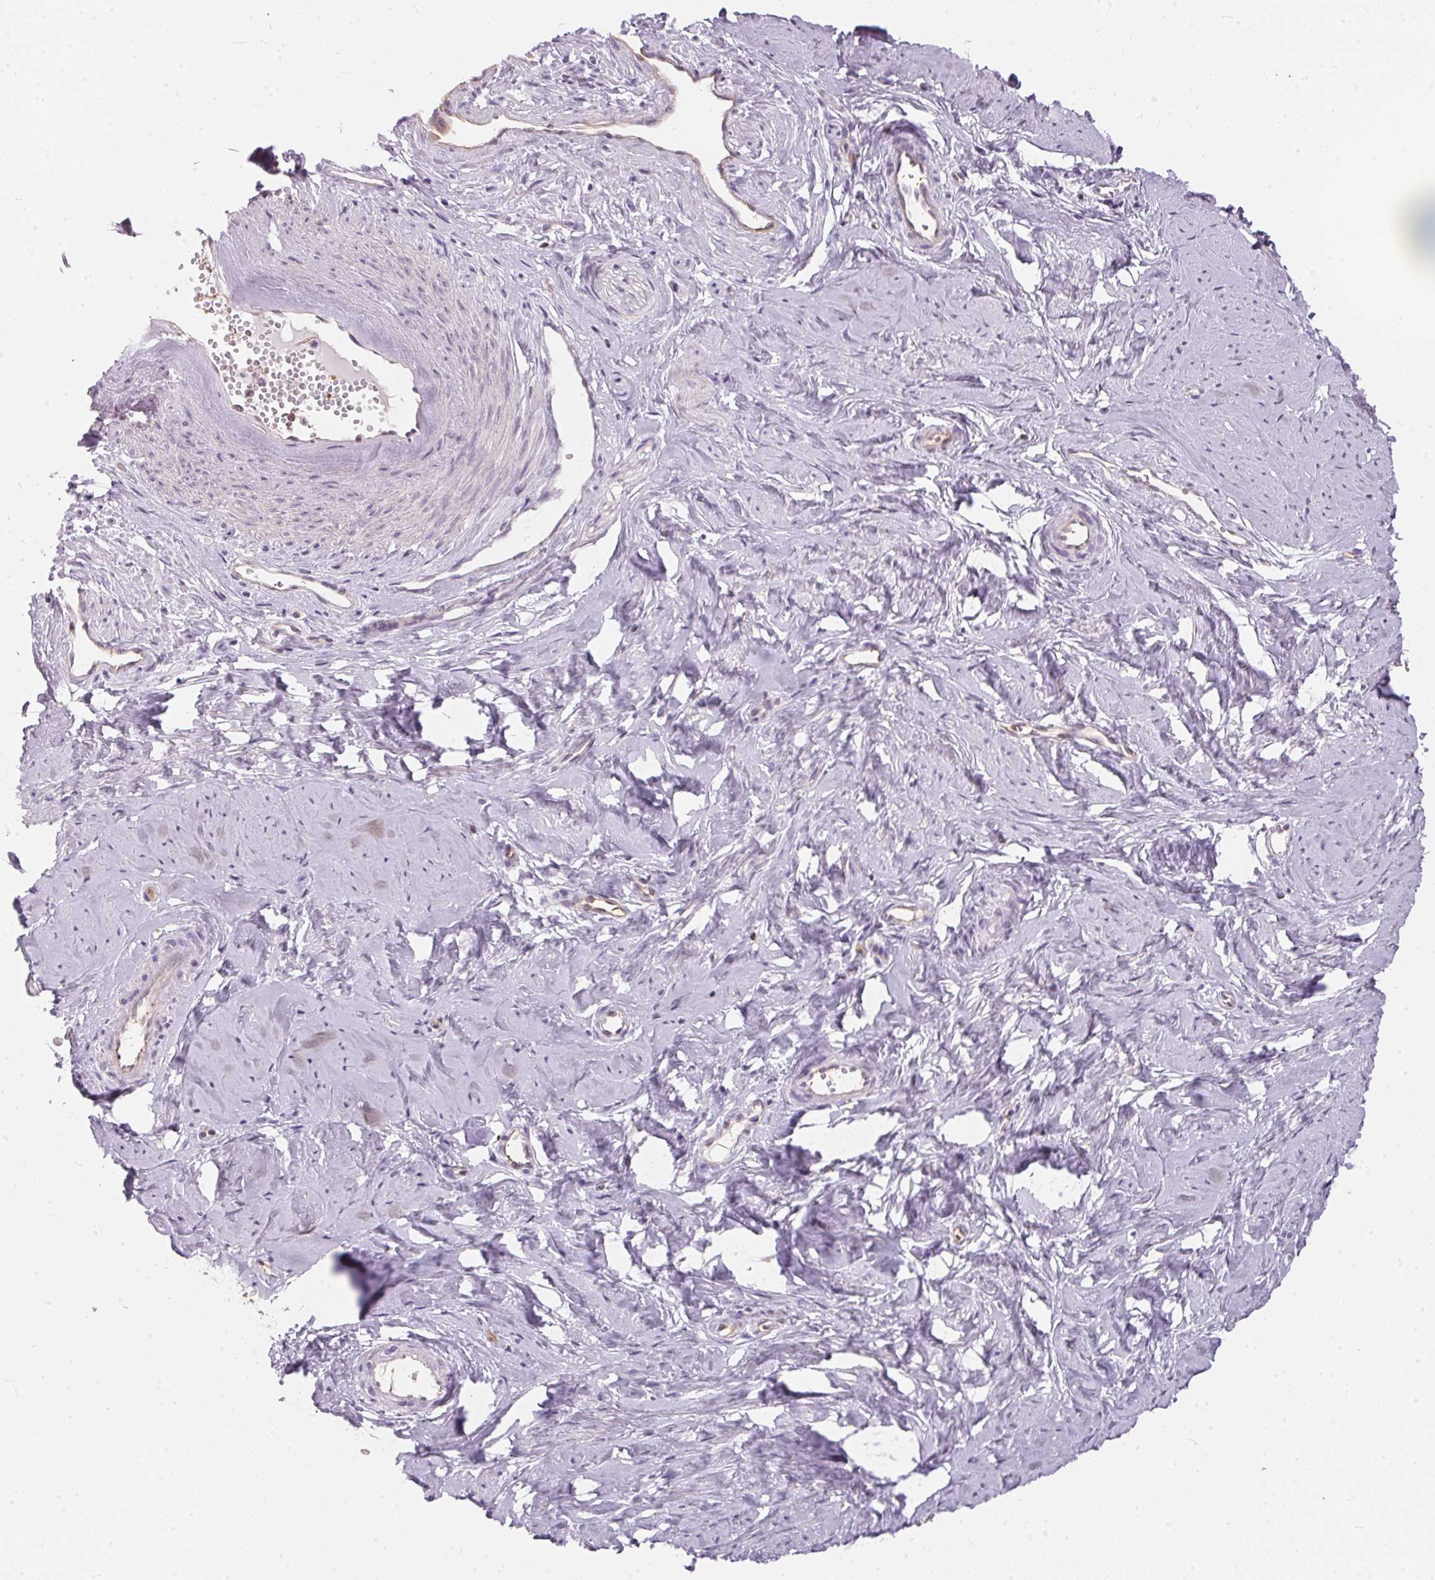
{"staining": {"intensity": "negative", "quantity": "none", "location": "none"}, "tissue": "smooth muscle", "cell_type": "Smooth muscle cells", "image_type": "normal", "snomed": [{"axis": "morphology", "description": "Normal tissue, NOS"}, {"axis": "topography", "description": "Smooth muscle"}], "caption": "An immunohistochemistry (IHC) image of unremarkable smooth muscle is shown. There is no staining in smooth muscle cells of smooth muscle.", "gene": "BLMH", "patient": {"sex": "female", "age": 48}}